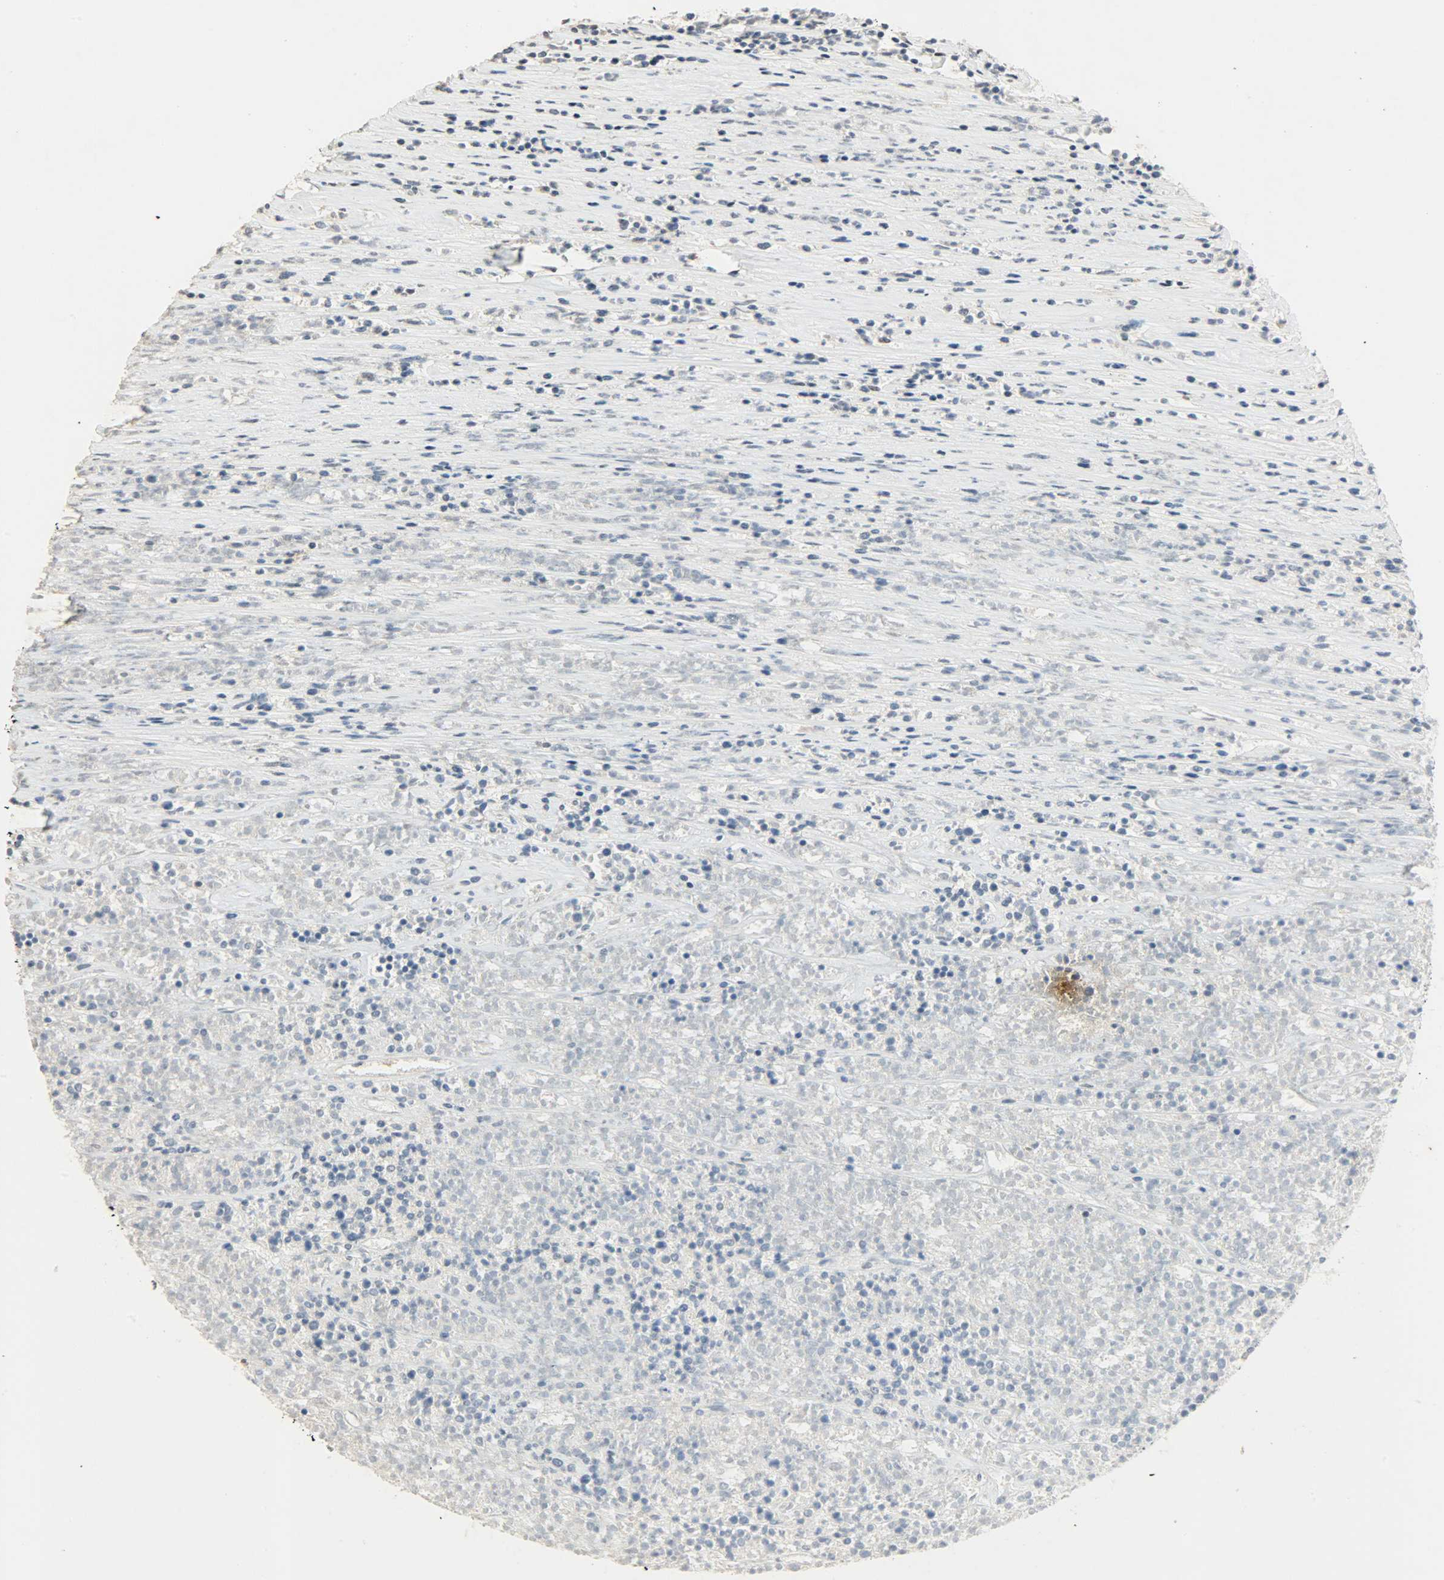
{"staining": {"intensity": "negative", "quantity": "none", "location": "none"}, "tissue": "lymphoma", "cell_type": "Tumor cells", "image_type": "cancer", "snomed": [{"axis": "morphology", "description": "Malignant lymphoma, non-Hodgkin's type, High grade"}, {"axis": "topography", "description": "Lymph node"}], "caption": "High magnification brightfield microscopy of lymphoma stained with DAB (3,3'-diaminobenzidine) (brown) and counterstained with hematoxylin (blue): tumor cells show no significant expression. Brightfield microscopy of IHC stained with DAB (3,3'-diaminobenzidine) (brown) and hematoxylin (blue), captured at high magnification.", "gene": "DNAJB6", "patient": {"sex": "female", "age": 73}}